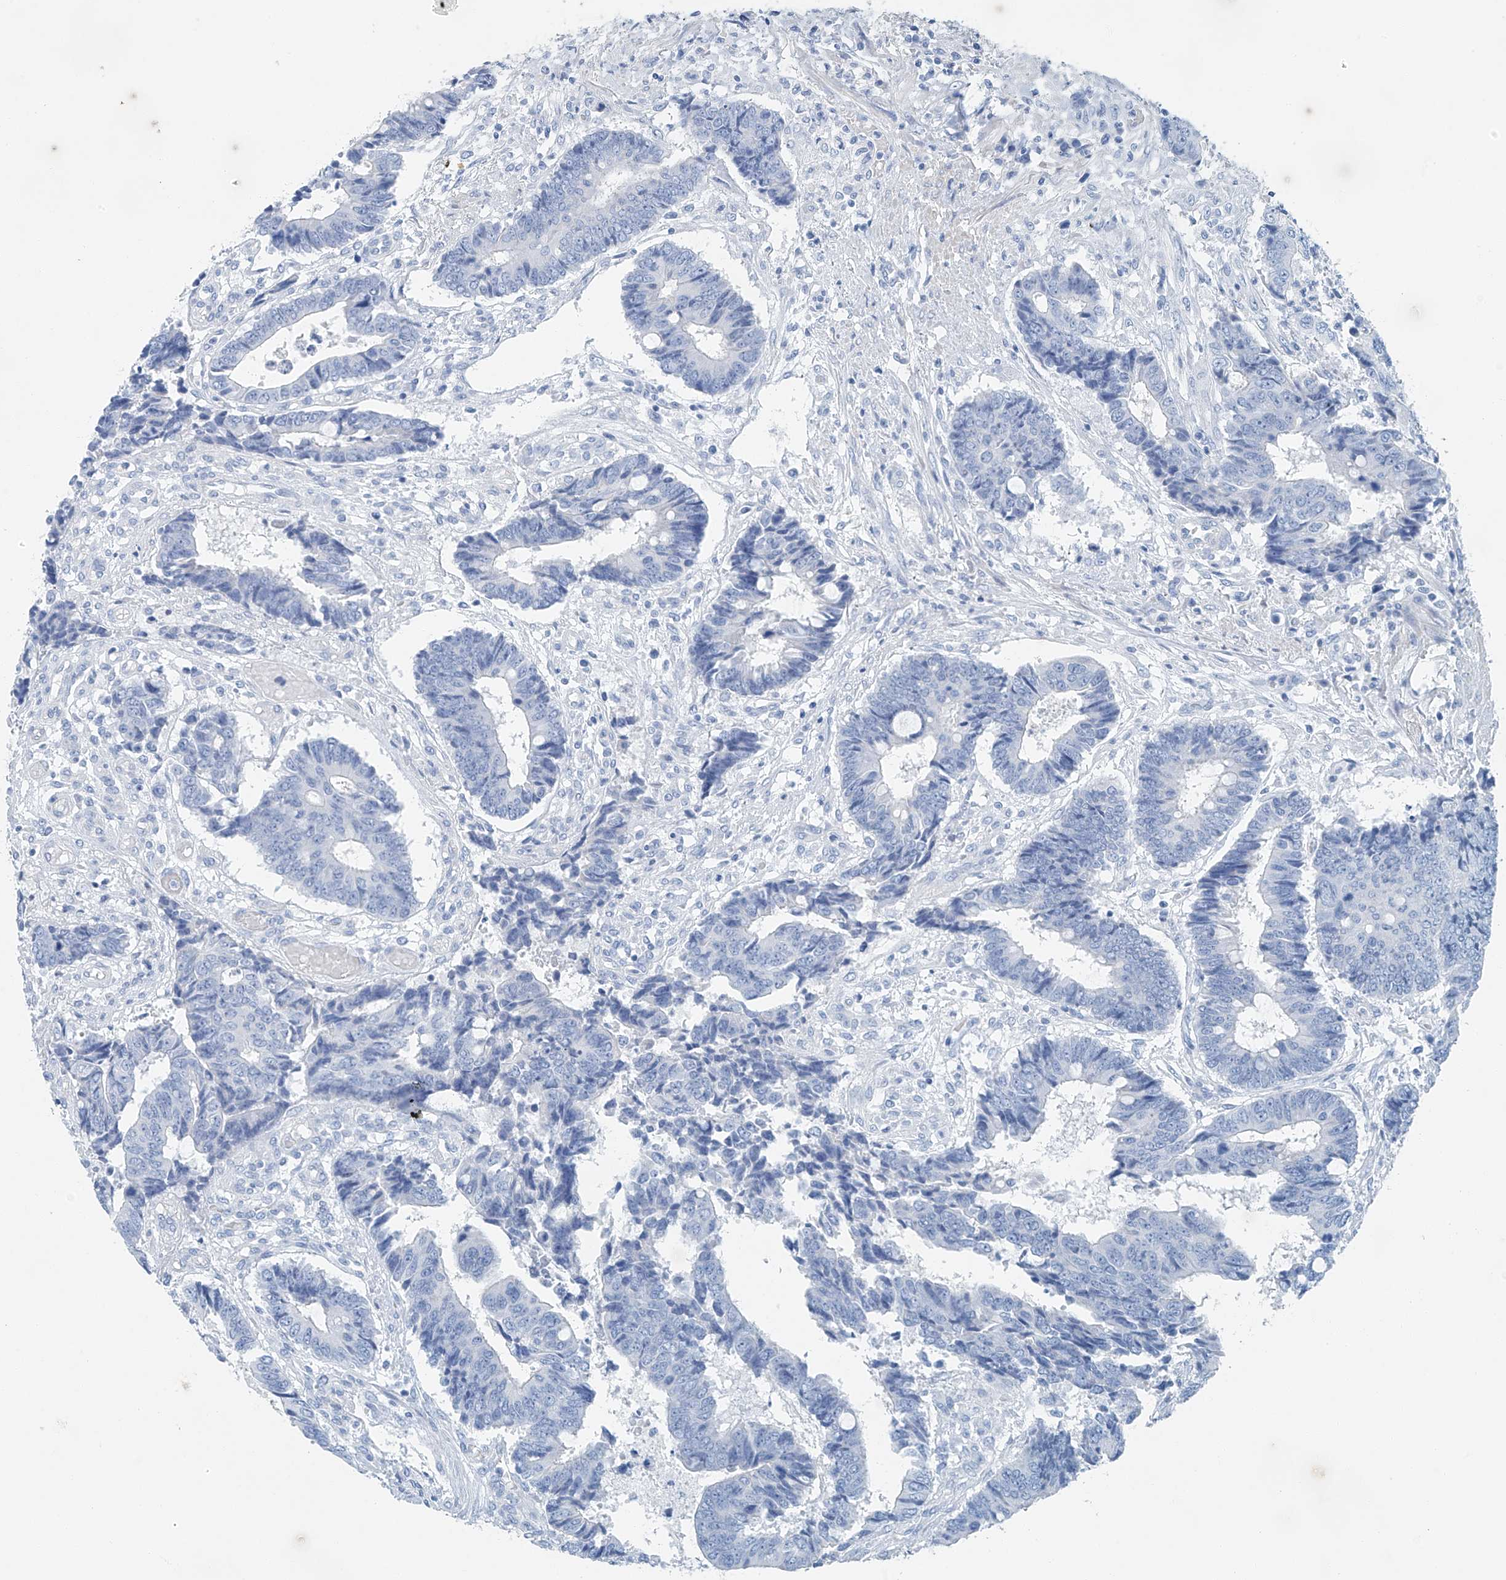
{"staining": {"intensity": "negative", "quantity": "none", "location": "none"}, "tissue": "colorectal cancer", "cell_type": "Tumor cells", "image_type": "cancer", "snomed": [{"axis": "morphology", "description": "Adenocarcinoma, NOS"}, {"axis": "topography", "description": "Rectum"}], "caption": "Immunohistochemical staining of human colorectal cancer demonstrates no significant positivity in tumor cells.", "gene": "C1orf87", "patient": {"sex": "male", "age": 84}}